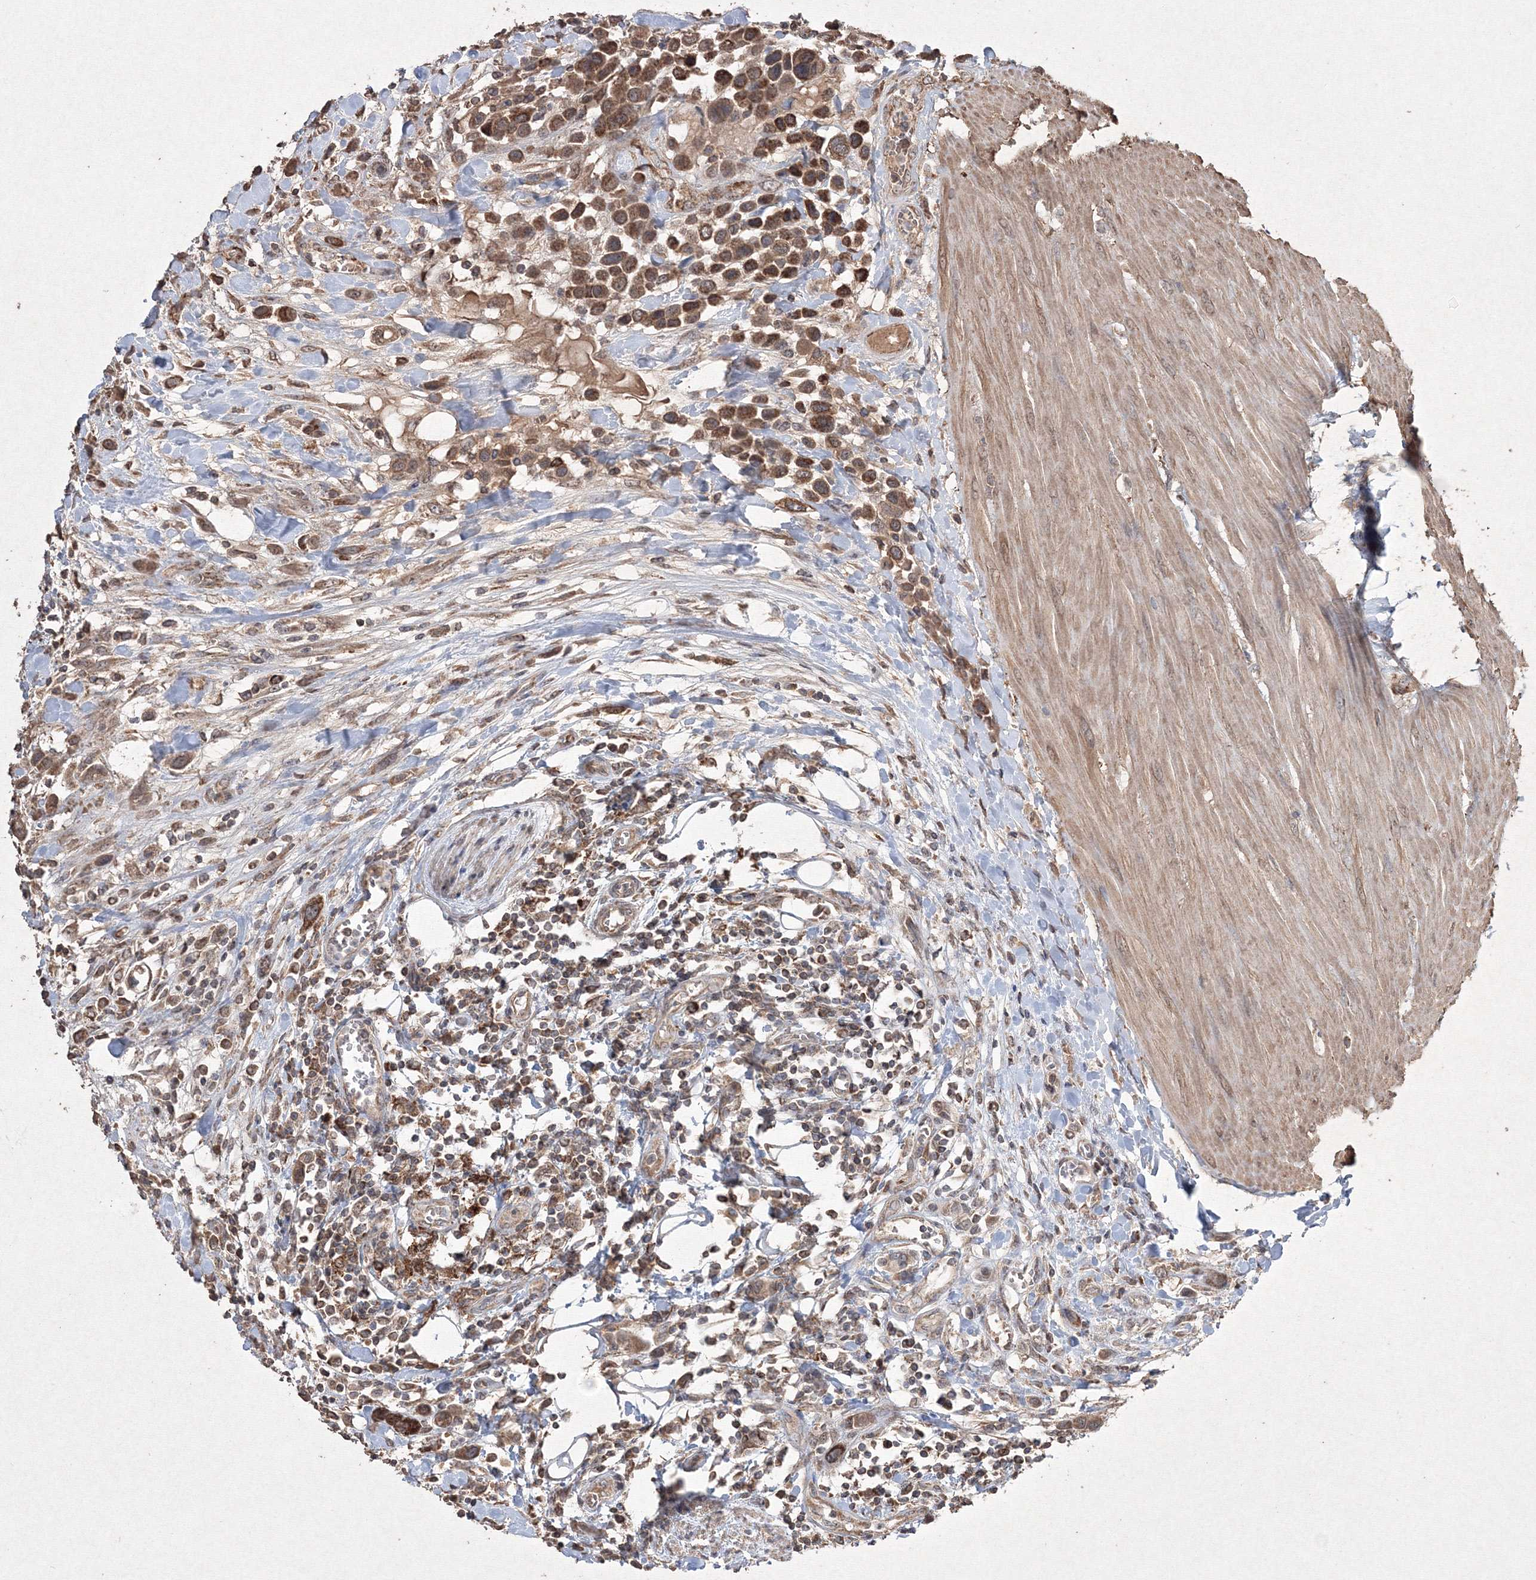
{"staining": {"intensity": "moderate", "quantity": ">75%", "location": "cytoplasmic/membranous"}, "tissue": "urothelial cancer", "cell_type": "Tumor cells", "image_type": "cancer", "snomed": [{"axis": "morphology", "description": "Urothelial carcinoma, High grade"}, {"axis": "topography", "description": "Urinary bladder"}], "caption": "A brown stain highlights moderate cytoplasmic/membranous positivity of a protein in human urothelial cancer tumor cells. Nuclei are stained in blue.", "gene": "GRSF1", "patient": {"sex": "male", "age": 50}}